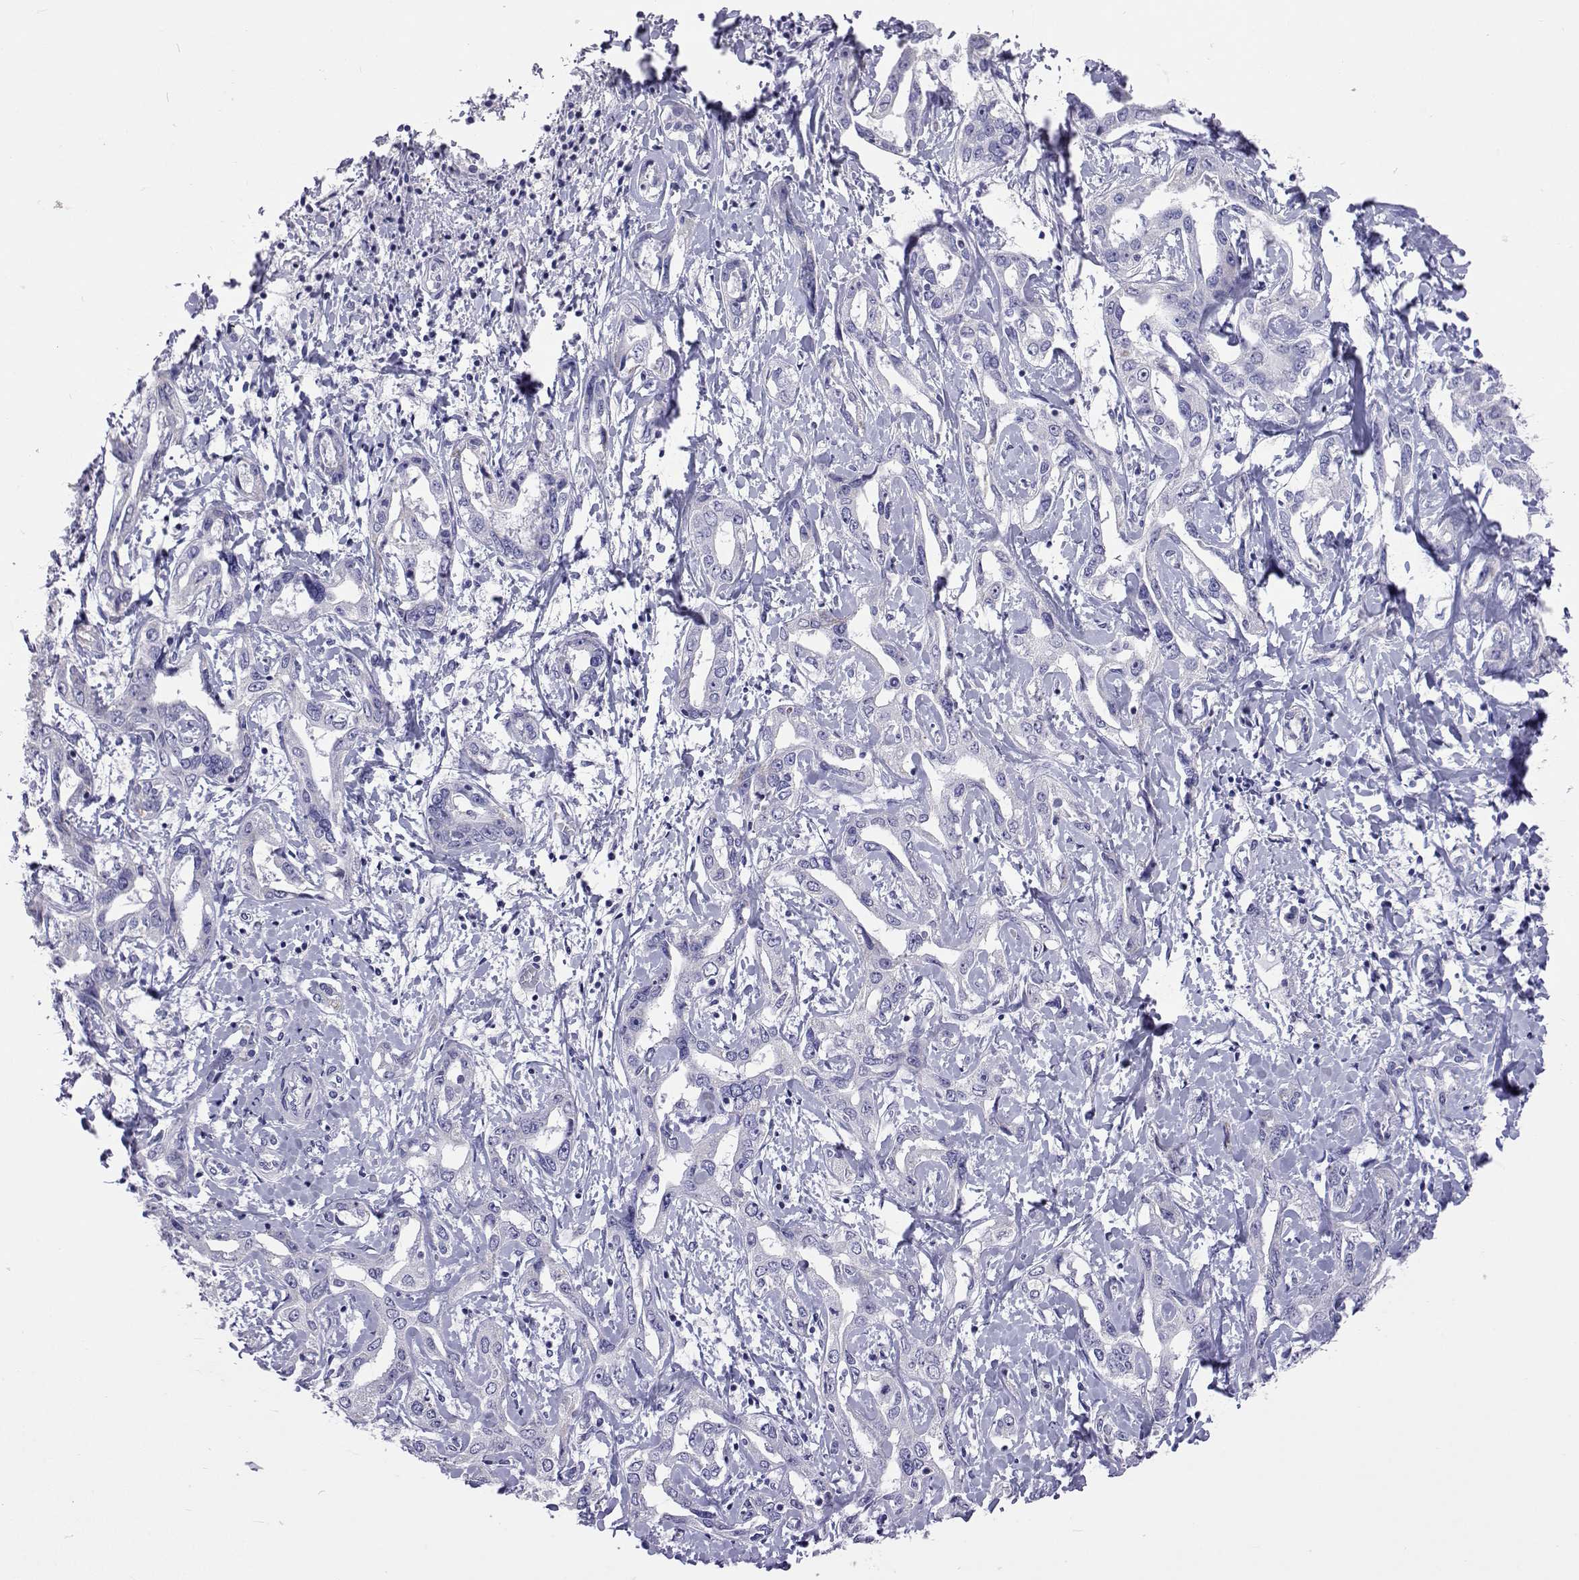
{"staining": {"intensity": "negative", "quantity": "none", "location": "none"}, "tissue": "liver cancer", "cell_type": "Tumor cells", "image_type": "cancer", "snomed": [{"axis": "morphology", "description": "Cholangiocarcinoma"}, {"axis": "topography", "description": "Liver"}], "caption": "Liver cancer was stained to show a protein in brown. There is no significant expression in tumor cells.", "gene": "UMODL1", "patient": {"sex": "male", "age": 59}}